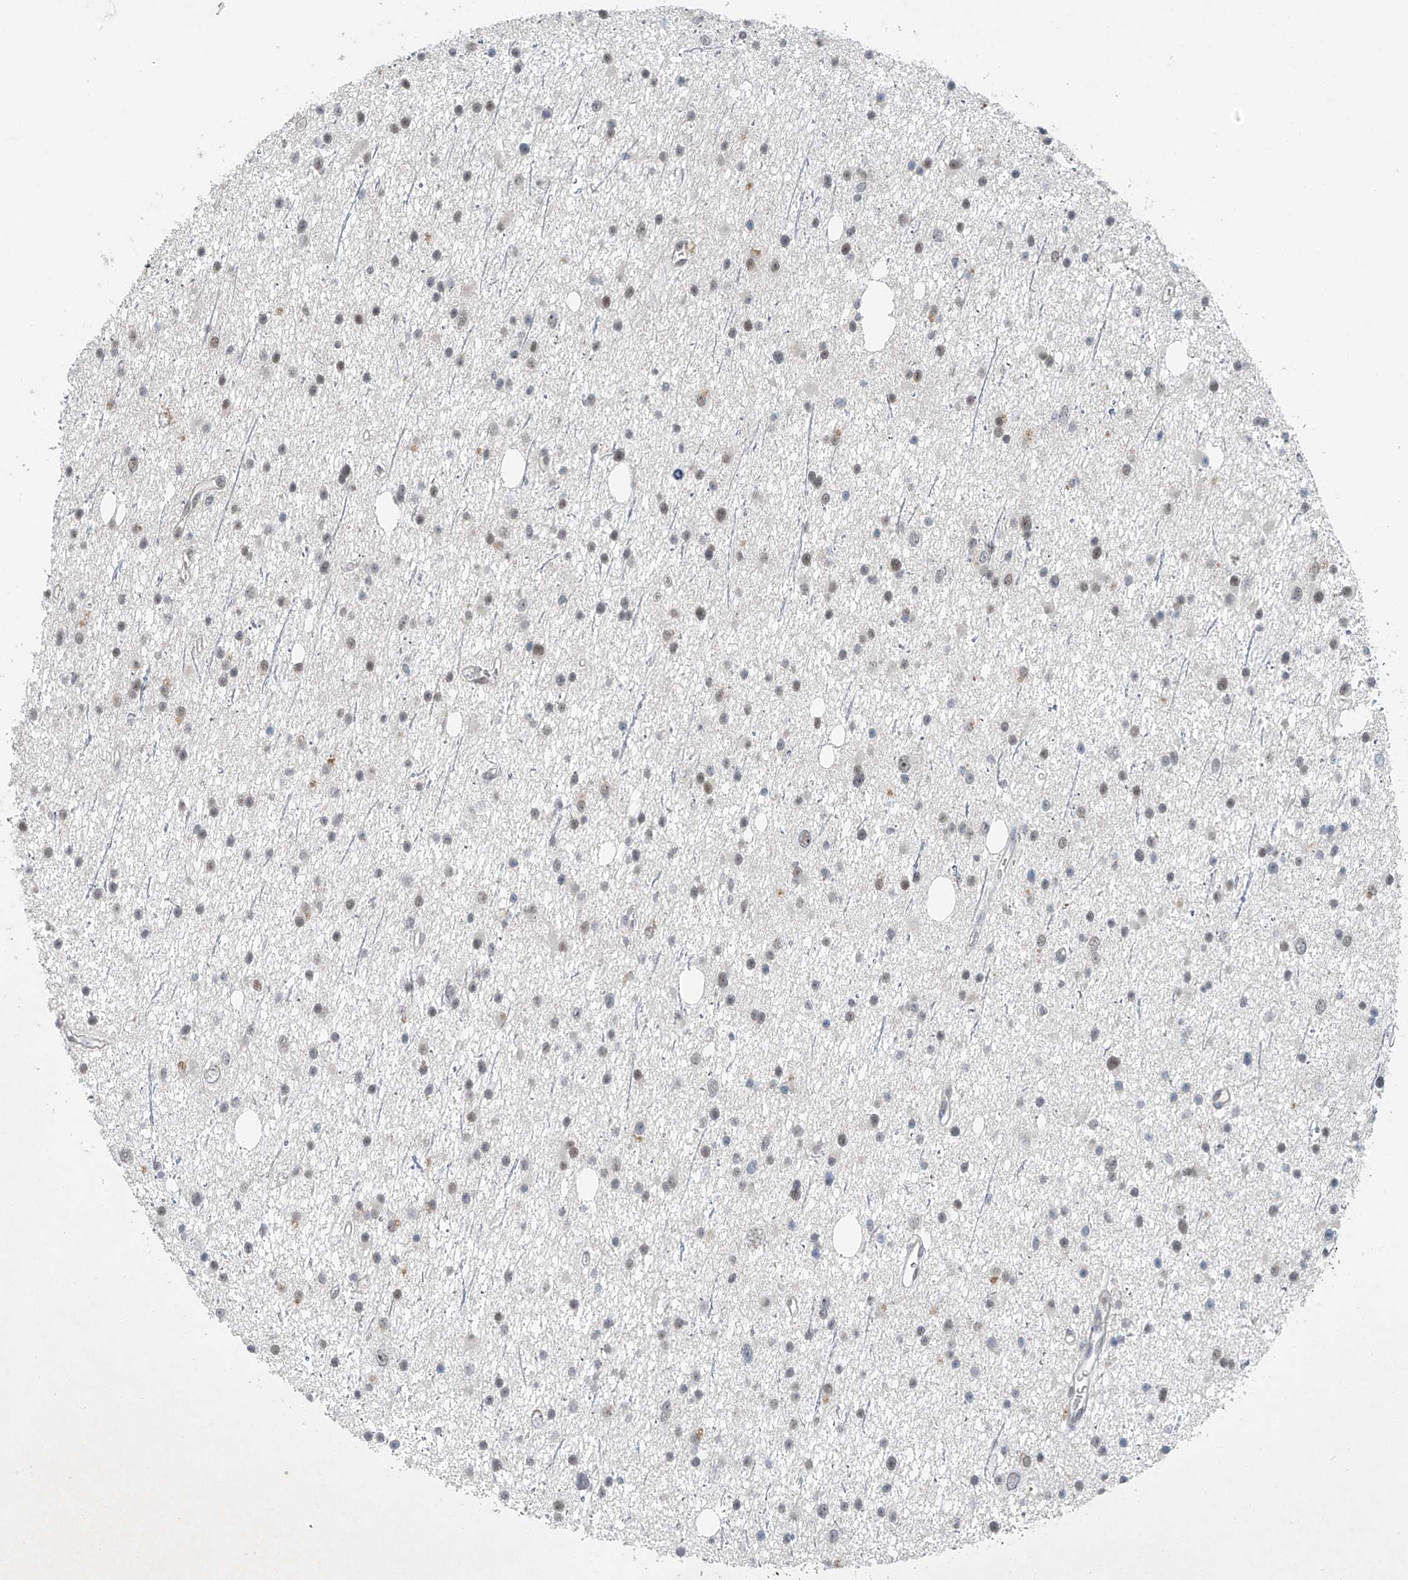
{"staining": {"intensity": "weak", "quantity": "25%-75%", "location": "nuclear"}, "tissue": "glioma", "cell_type": "Tumor cells", "image_type": "cancer", "snomed": [{"axis": "morphology", "description": "Glioma, malignant, Low grade"}, {"axis": "topography", "description": "Cerebral cortex"}], "caption": "Immunohistochemical staining of glioma shows low levels of weak nuclear protein staining in about 25%-75% of tumor cells. (Brightfield microscopy of DAB IHC at high magnification).", "gene": "TAF8", "patient": {"sex": "female", "age": 39}}